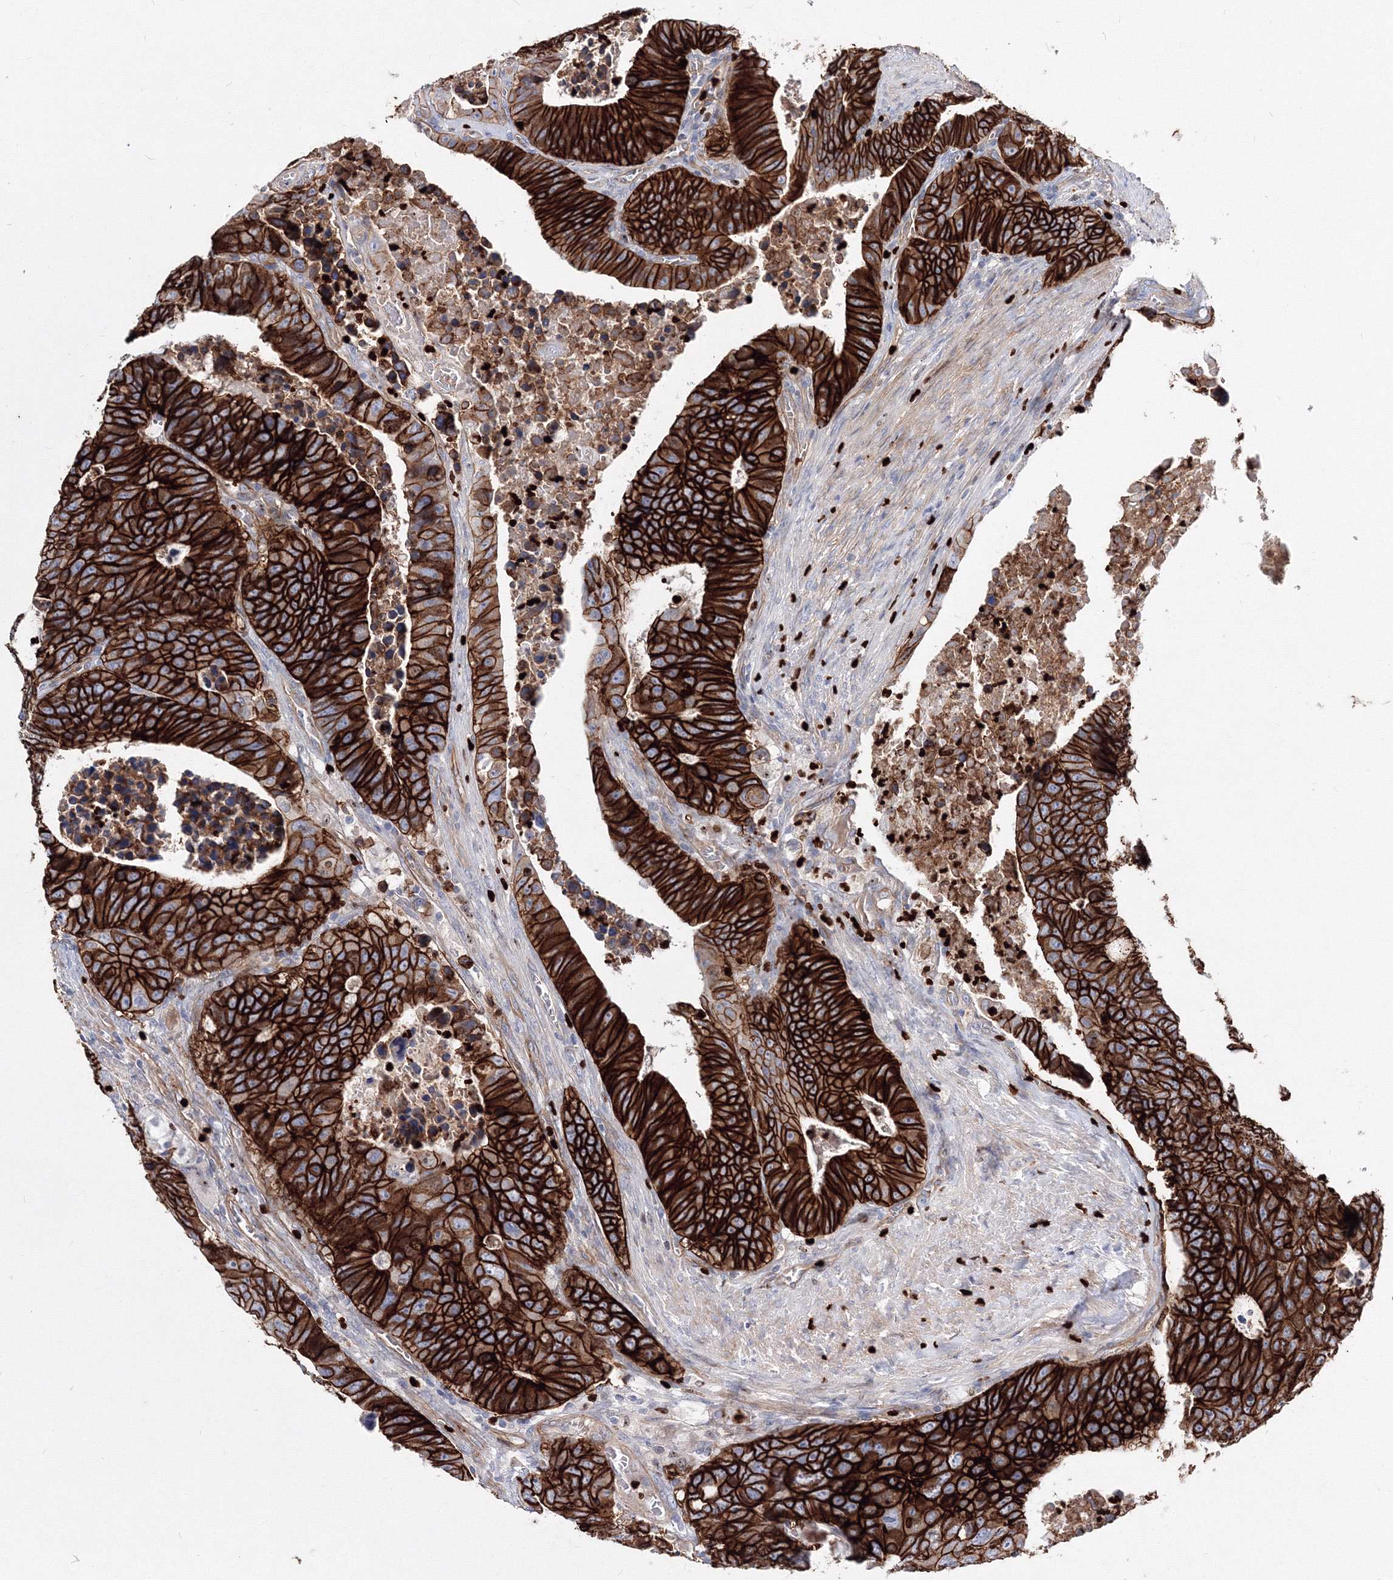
{"staining": {"intensity": "strong", "quantity": ">75%", "location": "cytoplasmic/membranous"}, "tissue": "colorectal cancer", "cell_type": "Tumor cells", "image_type": "cancer", "snomed": [{"axis": "morphology", "description": "Adenocarcinoma, NOS"}, {"axis": "topography", "description": "Colon"}], "caption": "Colorectal cancer (adenocarcinoma) stained with DAB IHC demonstrates high levels of strong cytoplasmic/membranous expression in approximately >75% of tumor cells.", "gene": "C11orf52", "patient": {"sex": "male", "age": 87}}